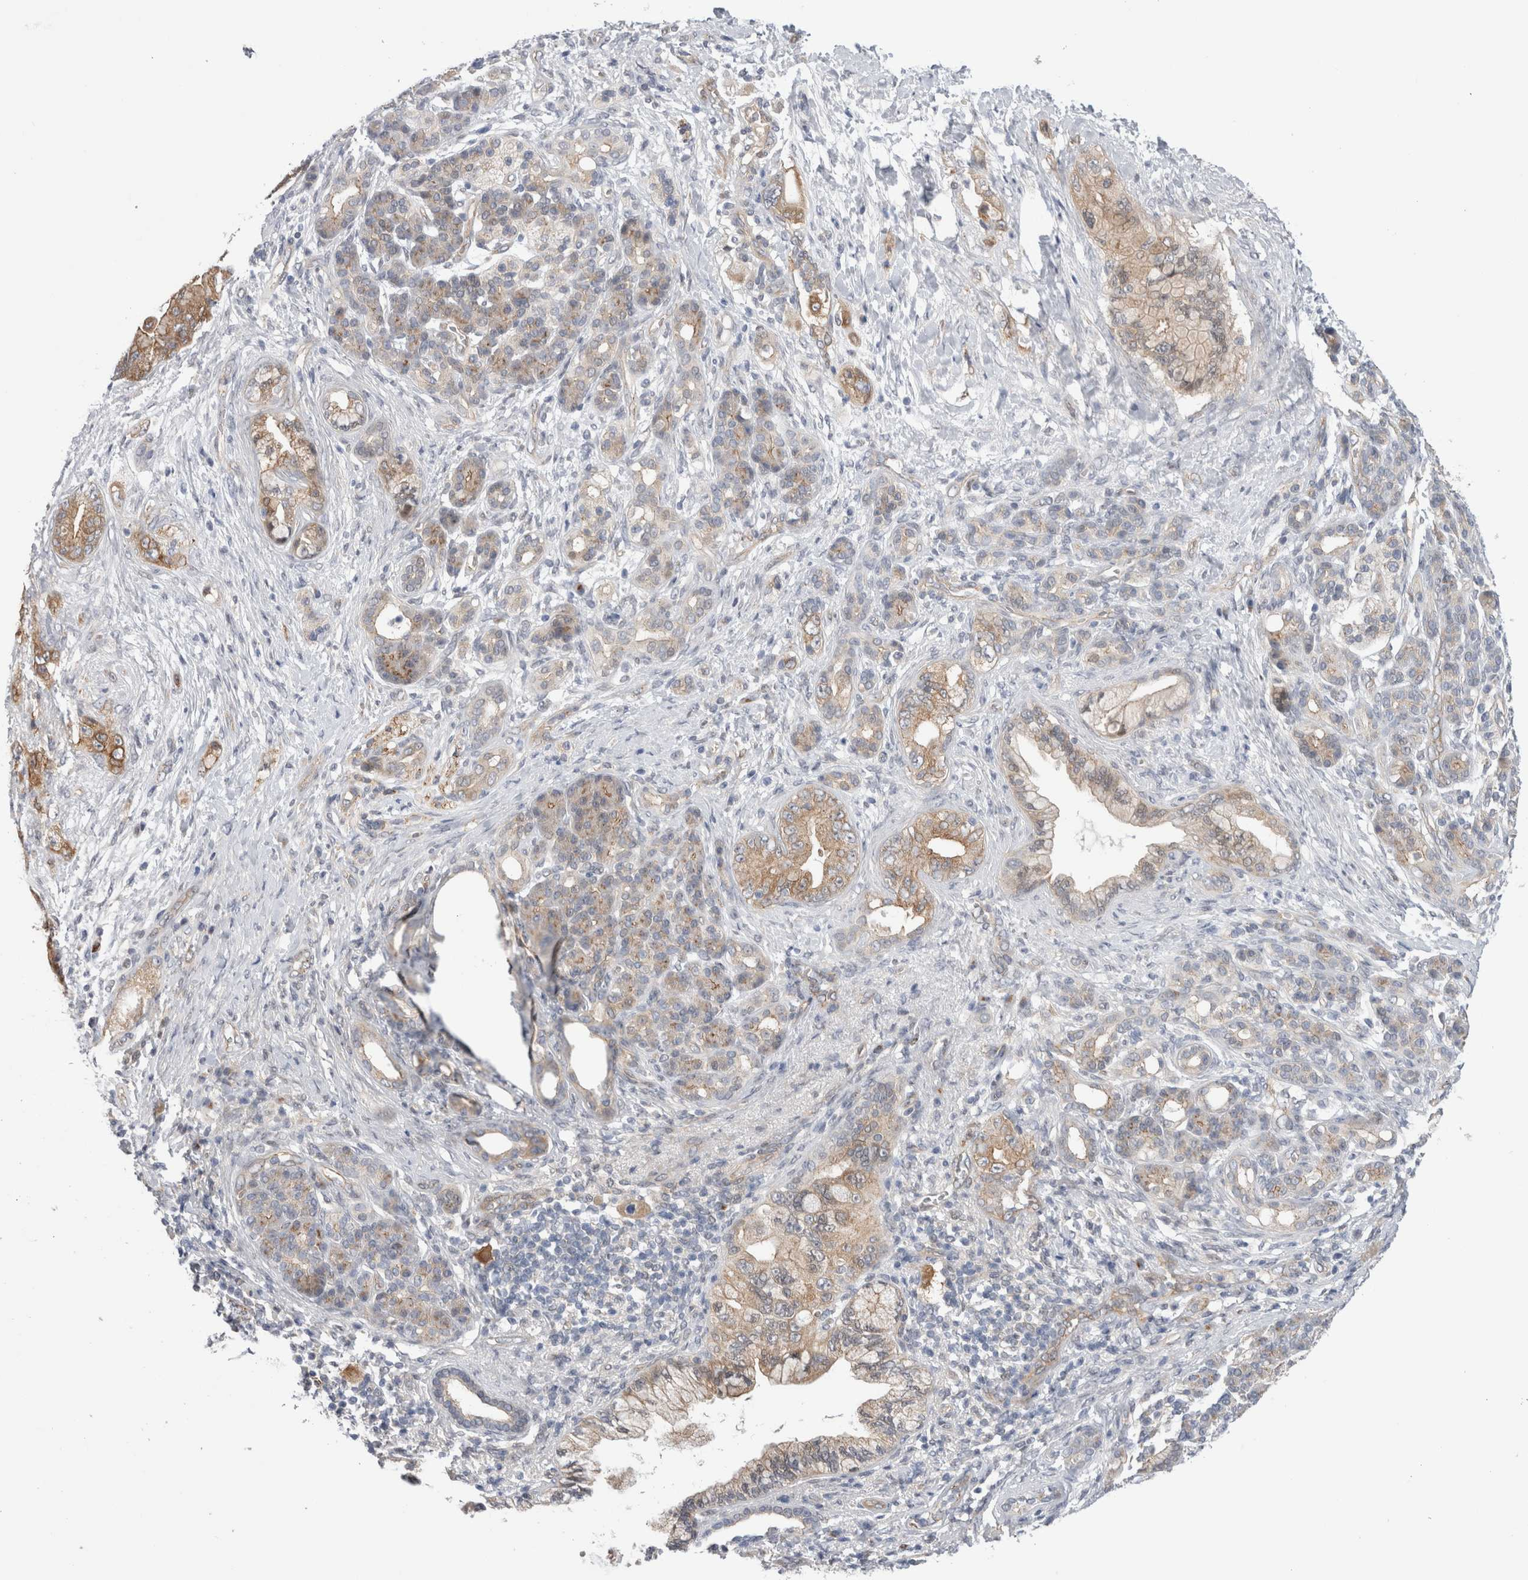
{"staining": {"intensity": "moderate", "quantity": ">75%", "location": "cytoplasmic/membranous"}, "tissue": "pancreatic cancer", "cell_type": "Tumor cells", "image_type": "cancer", "snomed": [{"axis": "morphology", "description": "Adenocarcinoma, NOS"}, {"axis": "topography", "description": "Pancreas"}], "caption": "Brown immunohistochemical staining in adenocarcinoma (pancreatic) exhibits moderate cytoplasmic/membranous expression in approximately >75% of tumor cells. The protein is stained brown, and the nuclei are stained in blue (DAB (3,3'-diaminobenzidine) IHC with brightfield microscopy, high magnification).", "gene": "TAFA5", "patient": {"sex": "male", "age": 59}}